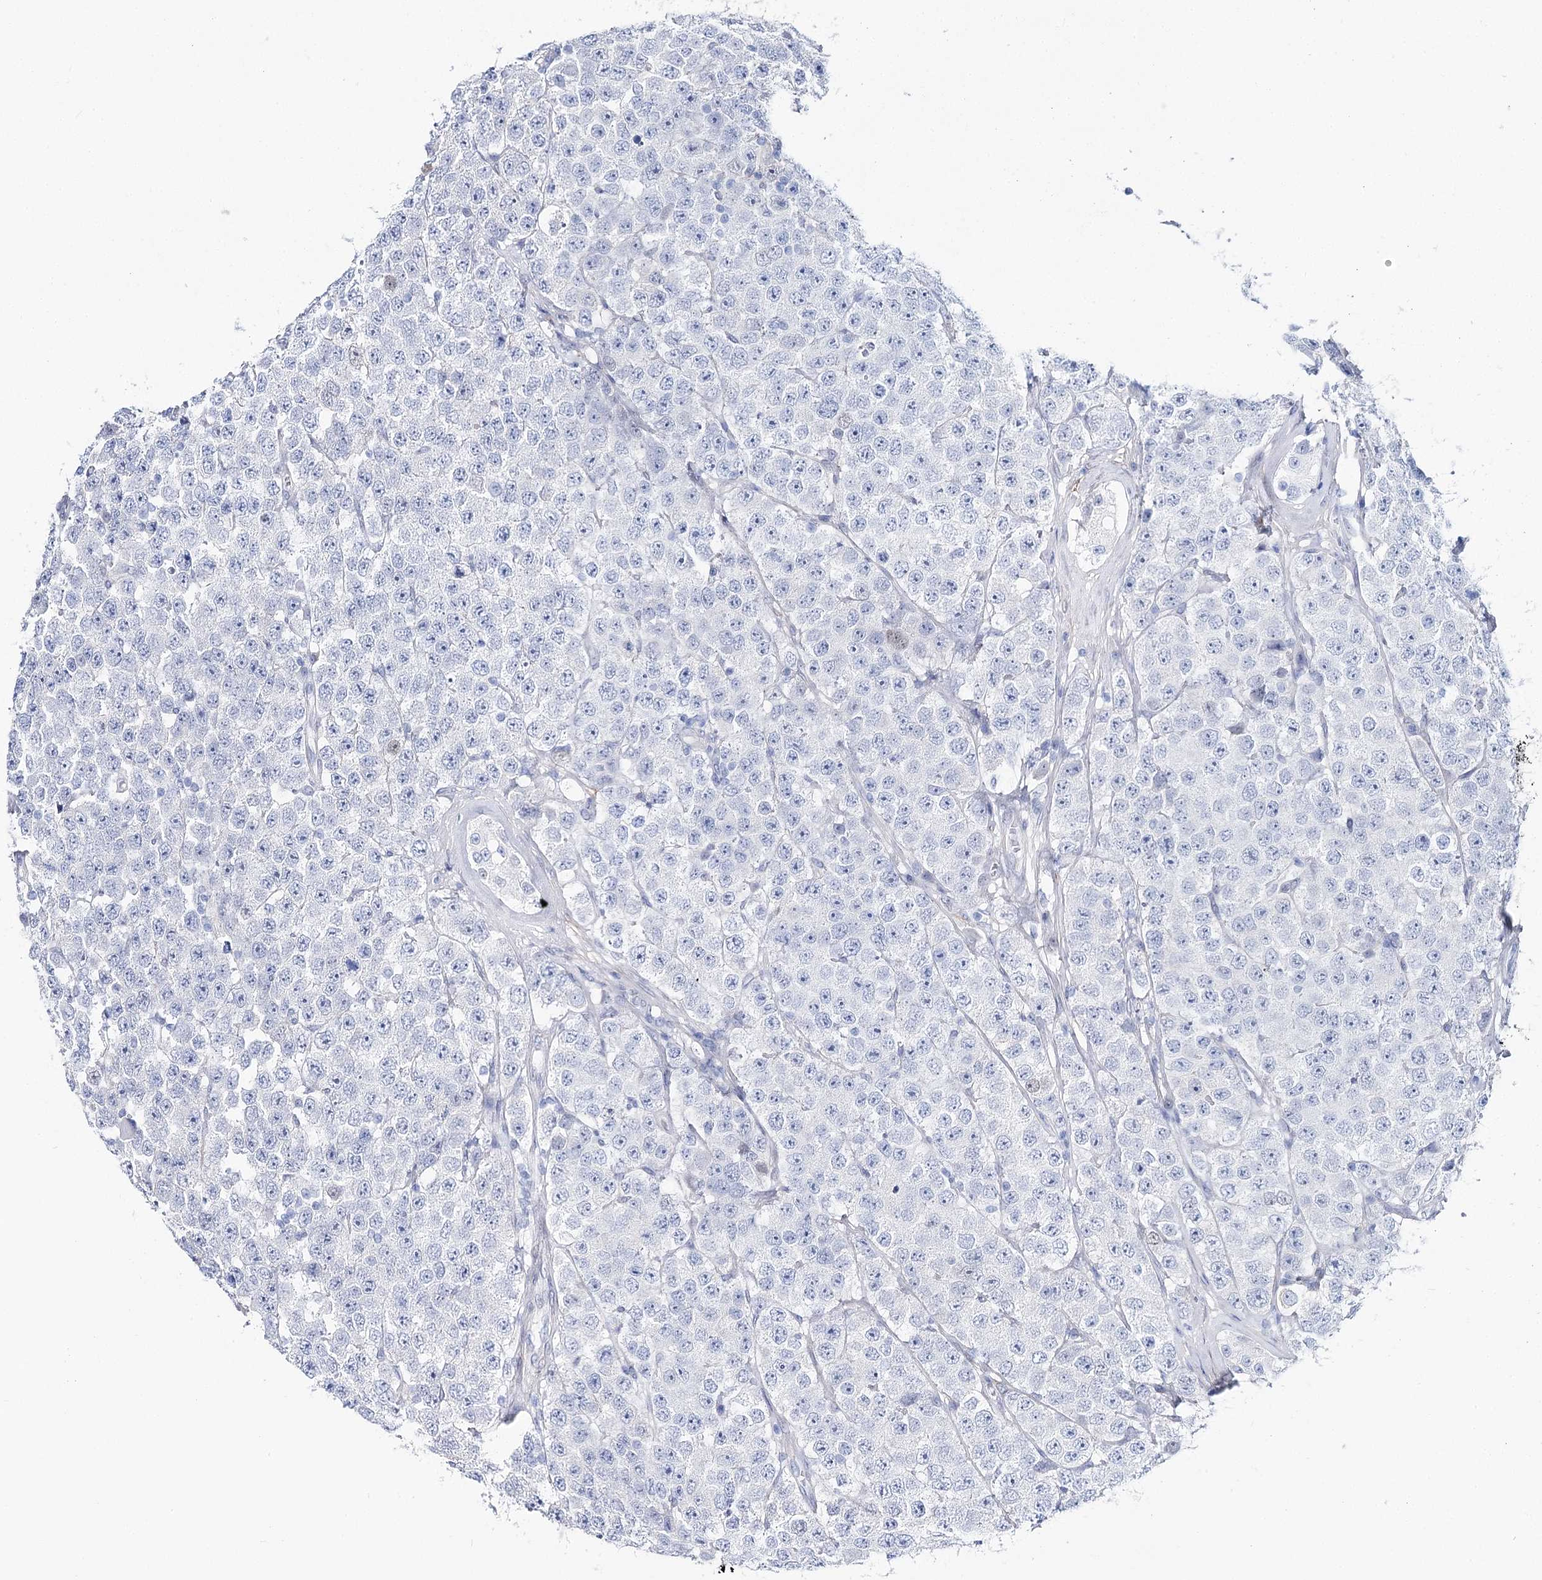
{"staining": {"intensity": "negative", "quantity": "none", "location": "none"}, "tissue": "testis cancer", "cell_type": "Tumor cells", "image_type": "cancer", "snomed": [{"axis": "morphology", "description": "Seminoma, NOS"}, {"axis": "topography", "description": "Testis"}], "caption": "A histopathology image of testis seminoma stained for a protein displays no brown staining in tumor cells.", "gene": "UGDH", "patient": {"sex": "male", "age": 28}}